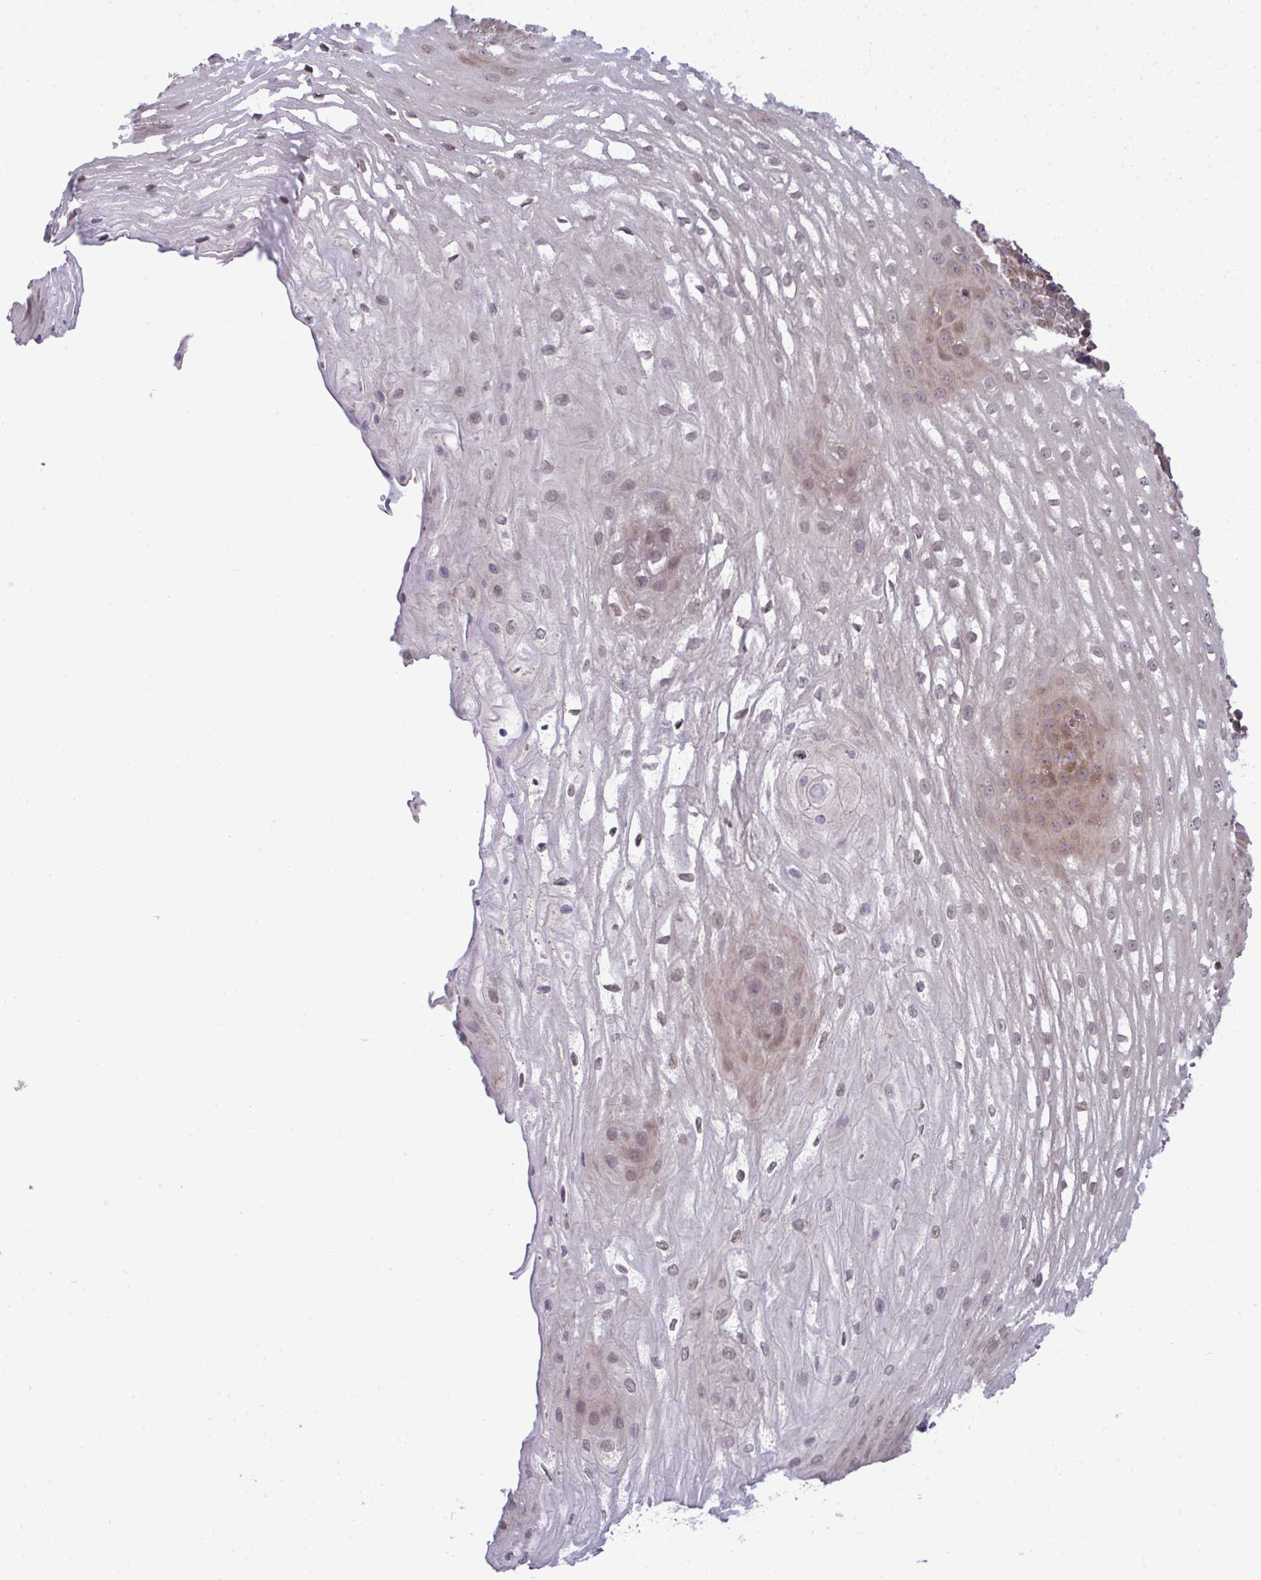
{"staining": {"intensity": "weak", "quantity": "25%-75%", "location": "cytoplasmic/membranous"}, "tissue": "esophagus", "cell_type": "Squamous epithelial cells", "image_type": "normal", "snomed": [{"axis": "morphology", "description": "Normal tissue, NOS"}, {"axis": "topography", "description": "Esophagus"}], "caption": "Esophagus stained for a protein (brown) reveals weak cytoplasmic/membranous positive positivity in approximately 25%-75% of squamous epithelial cells.", "gene": "FUT10", "patient": {"sex": "male", "age": 62}}